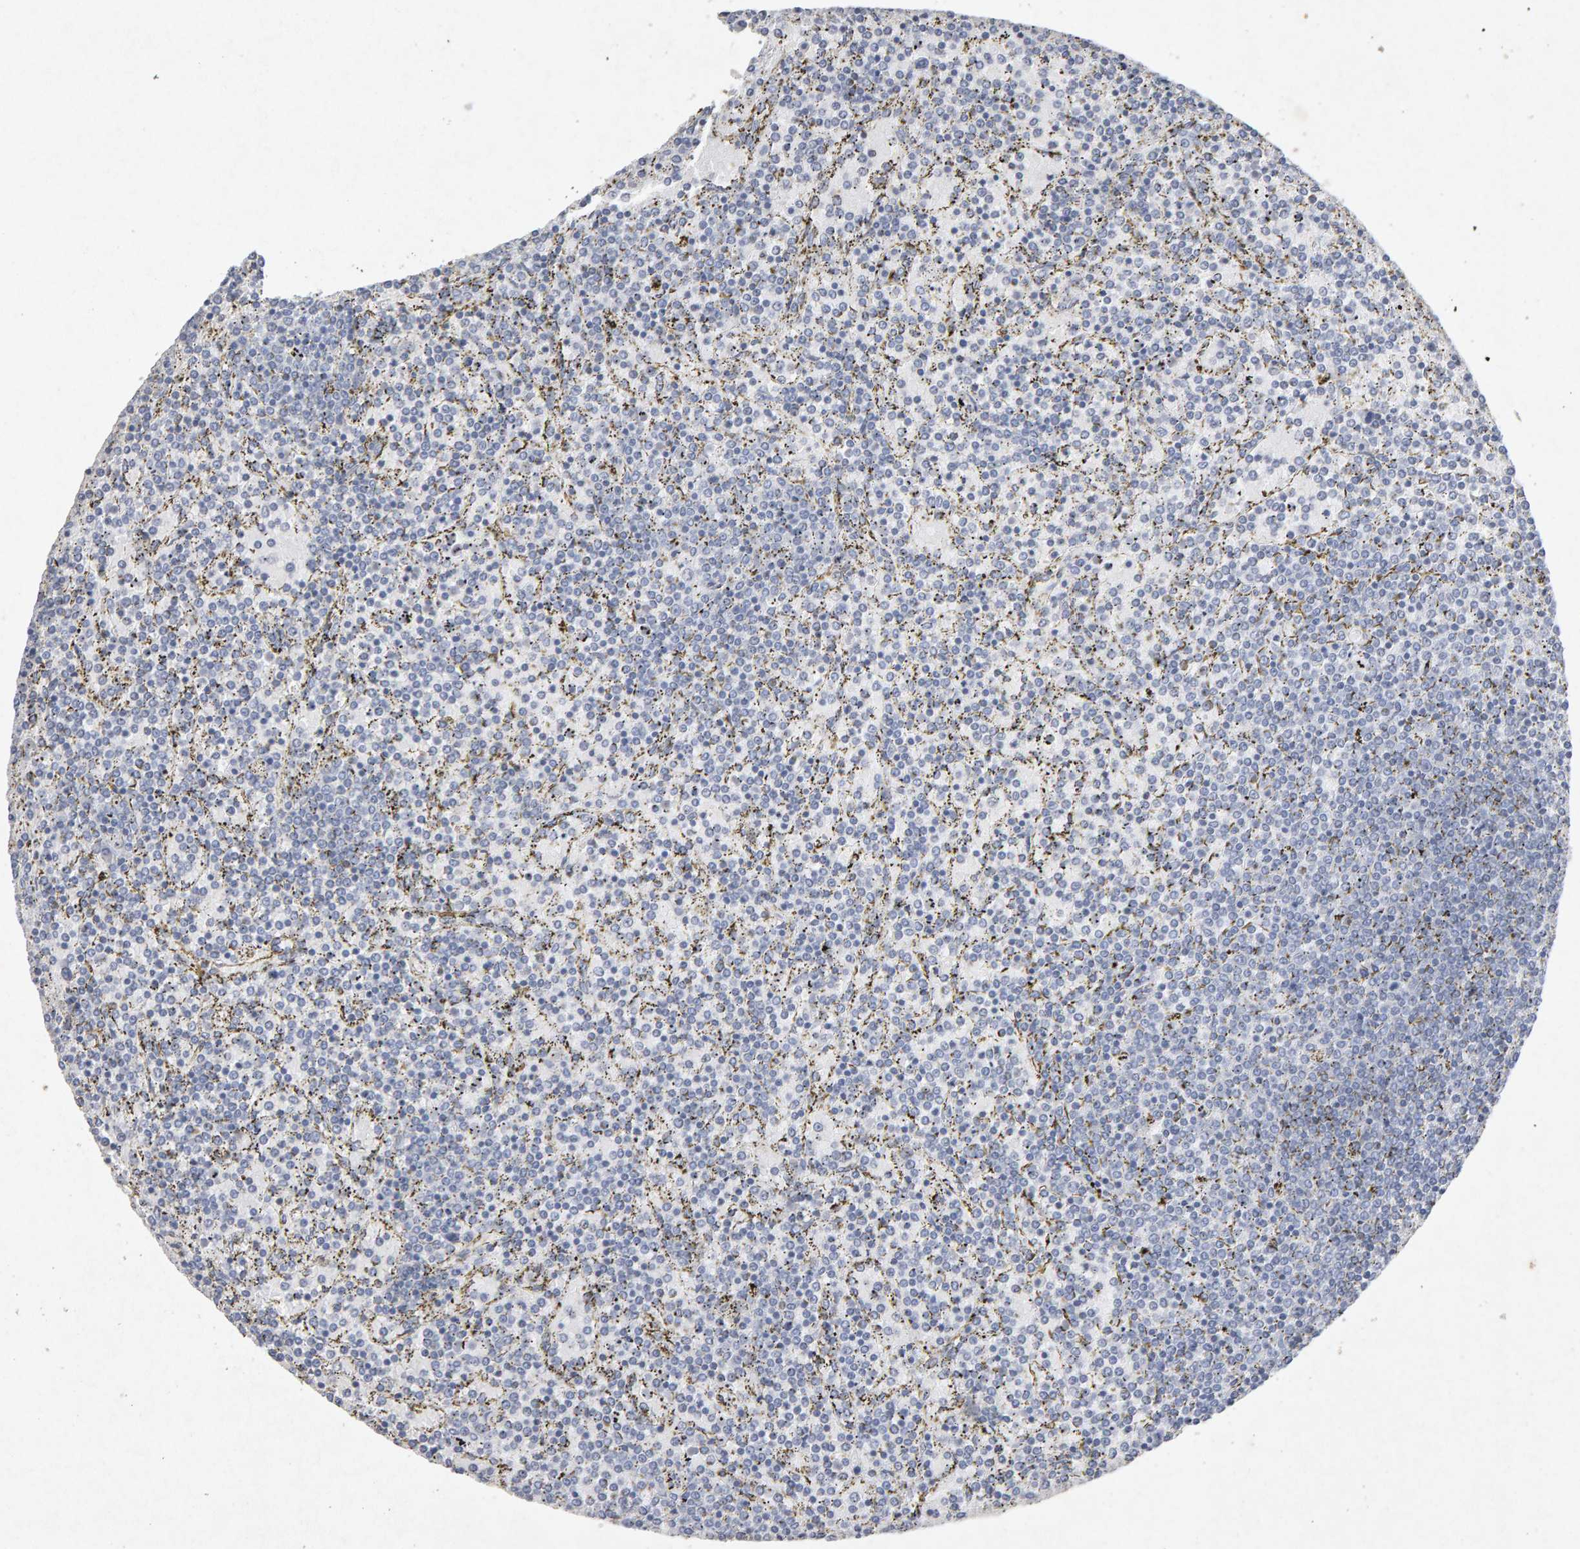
{"staining": {"intensity": "negative", "quantity": "none", "location": "none"}, "tissue": "lymphoma", "cell_type": "Tumor cells", "image_type": "cancer", "snomed": [{"axis": "morphology", "description": "Malignant lymphoma, non-Hodgkin's type, Low grade"}, {"axis": "topography", "description": "Spleen"}], "caption": "Lymphoma was stained to show a protein in brown. There is no significant staining in tumor cells. Brightfield microscopy of immunohistochemistry stained with DAB (3,3'-diaminobenzidine) (brown) and hematoxylin (blue), captured at high magnification.", "gene": "PTPRM", "patient": {"sex": "female", "age": 77}}